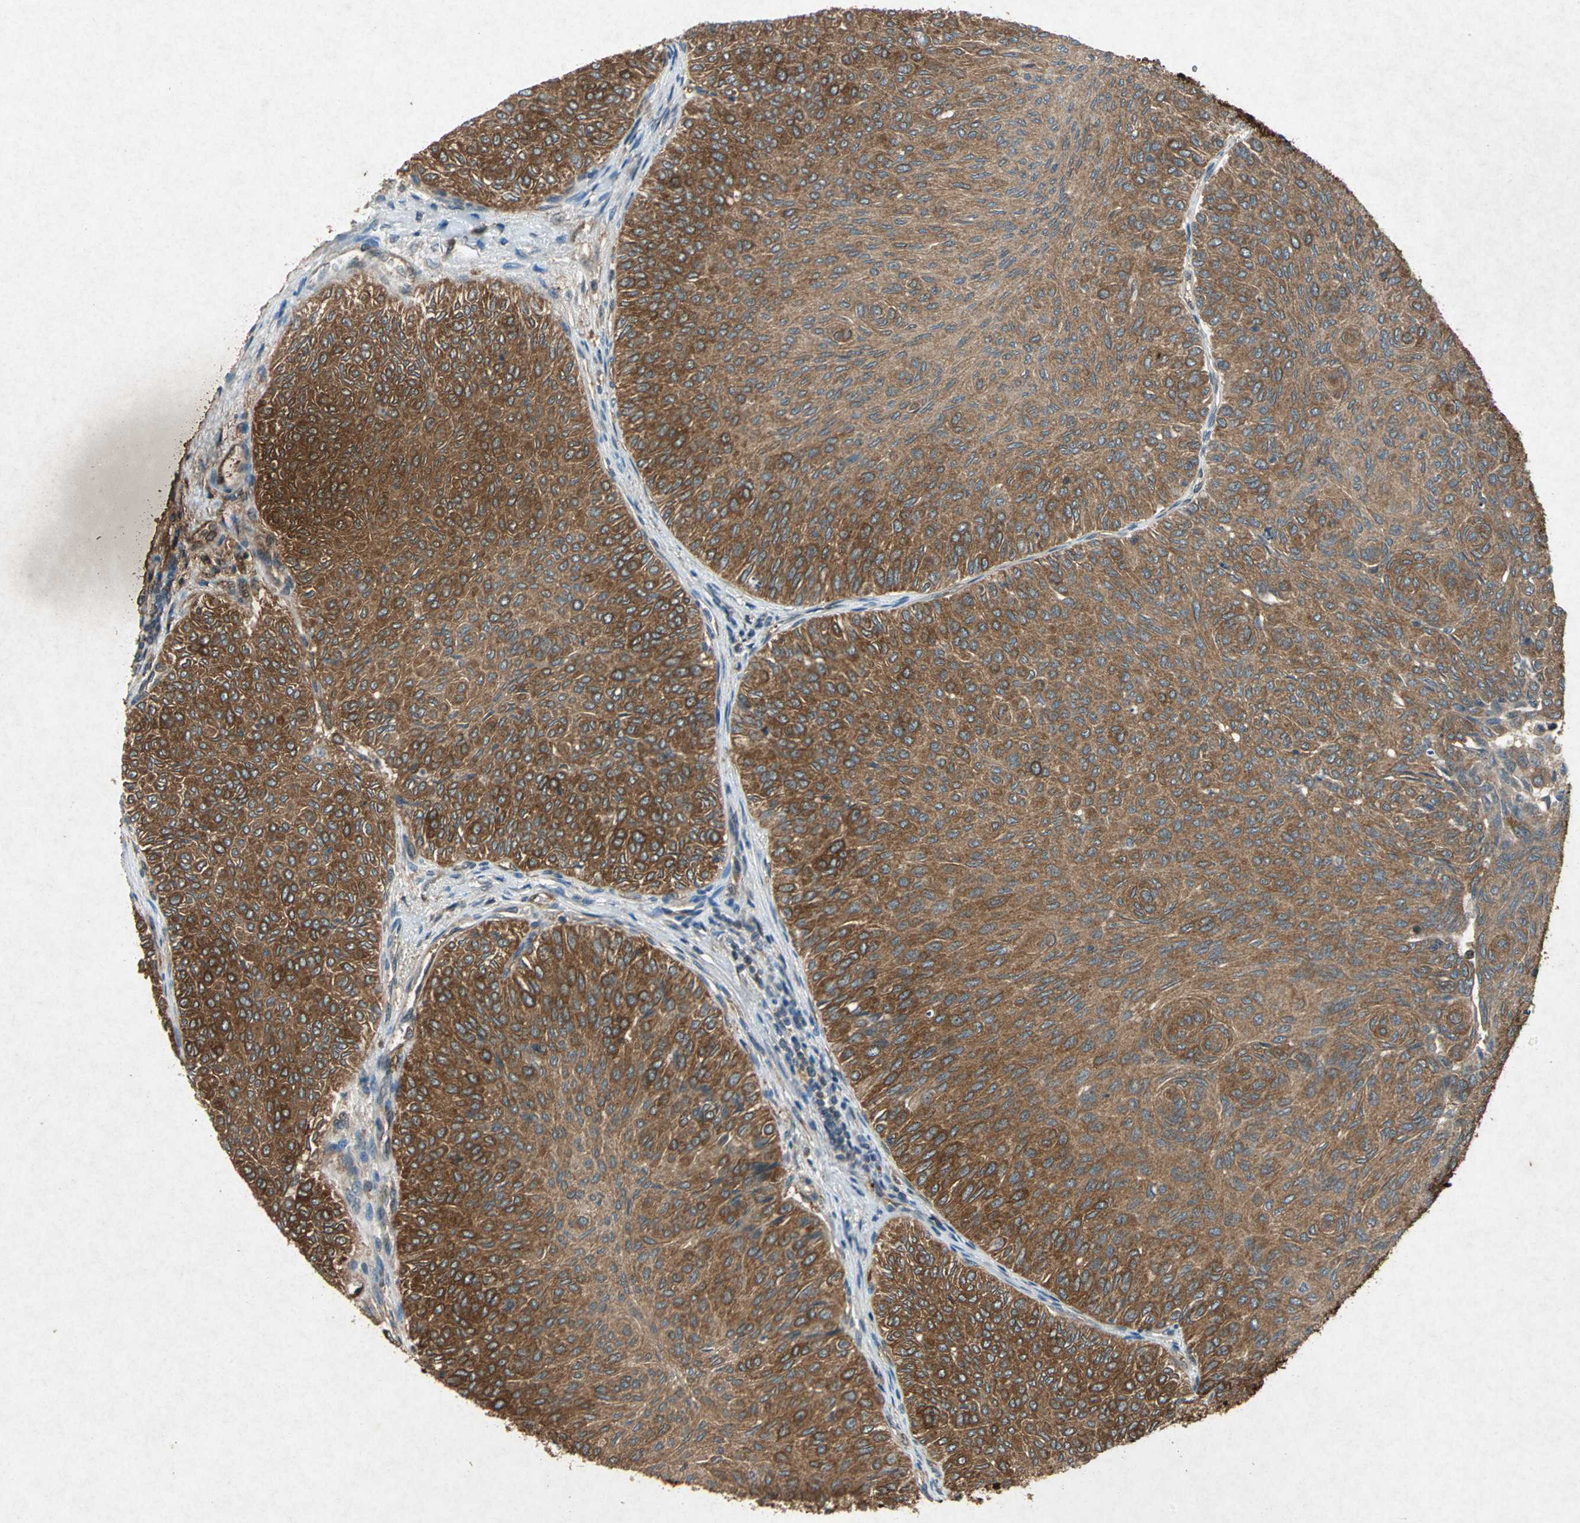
{"staining": {"intensity": "moderate", "quantity": ">75%", "location": "cytoplasmic/membranous"}, "tissue": "urothelial cancer", "cell_type": "Tumor cells", "image_type": "cancer", "snomed": [{"axis": "morphology", "description": "Urothelial carcinoma, Low grade"}, {"axis": "topography", "description": "Urinary bladder"}], "caption": "Moderate cytoplasmic/membranous staining is present in about >75% of tumor cells in urothelial cancer.", "gene": "HSP90AB1", "patient": {"sex": "male", "age": 78}}